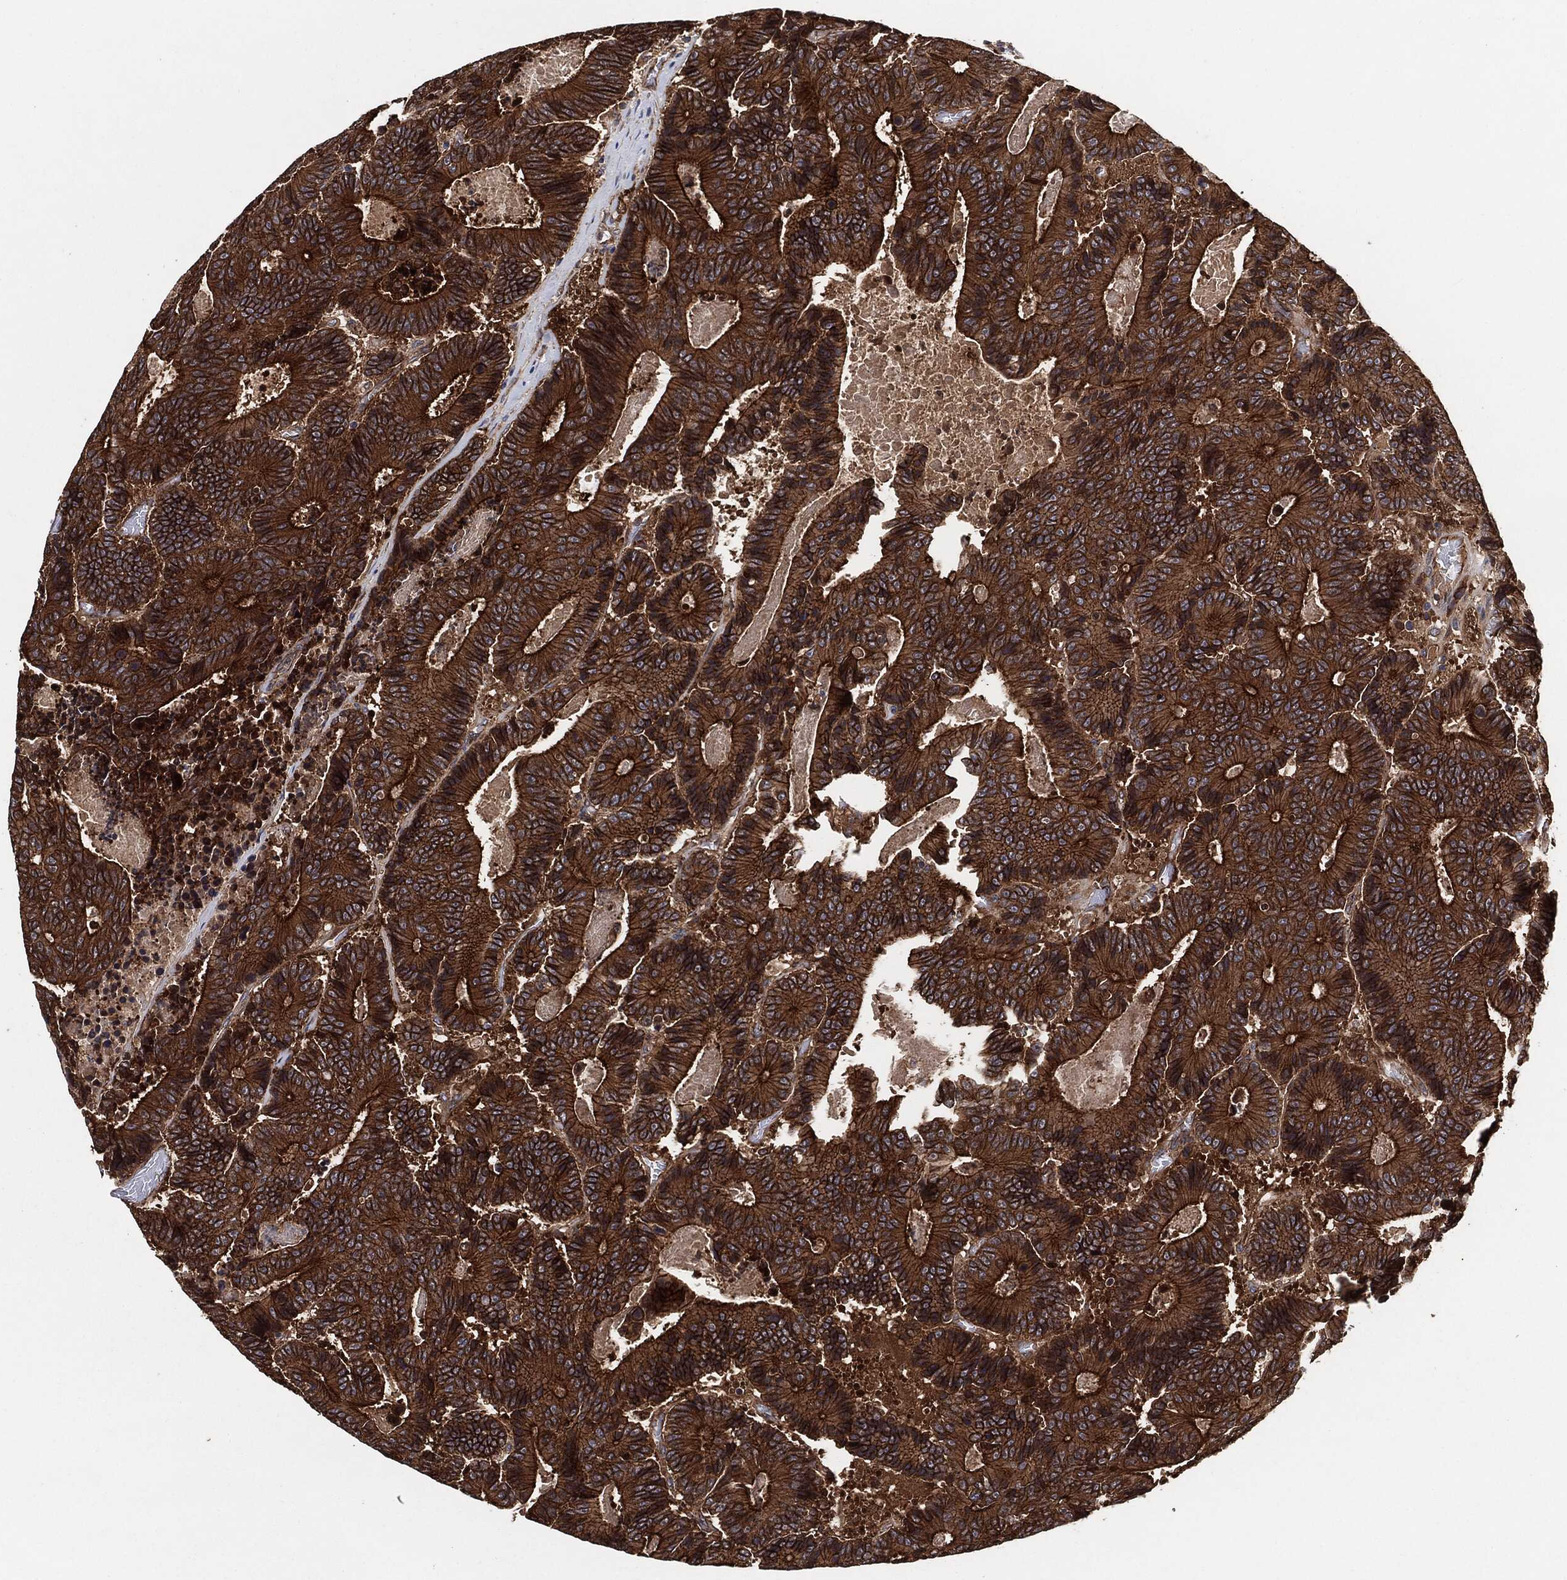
{"staining": {"intensity": "strong", "quantity": ">75%", "location": "cytoplasmic/membranous"}, "tissue": "colorectal cancer", "cell_type": "Tumor cells", "image_type": "cancer", "snomed": [{"axis": "morphology", "description": "Adenocarcinoma, NOS"}, {"axis": "topography", "description": "Colon"}], "caption": "Human colorectal adenocarcinoma stained with a protein marker displays strong staining in tumor cells.", "gene": "CTNNA1", "patient": {"sex": "male", "age": 83}}